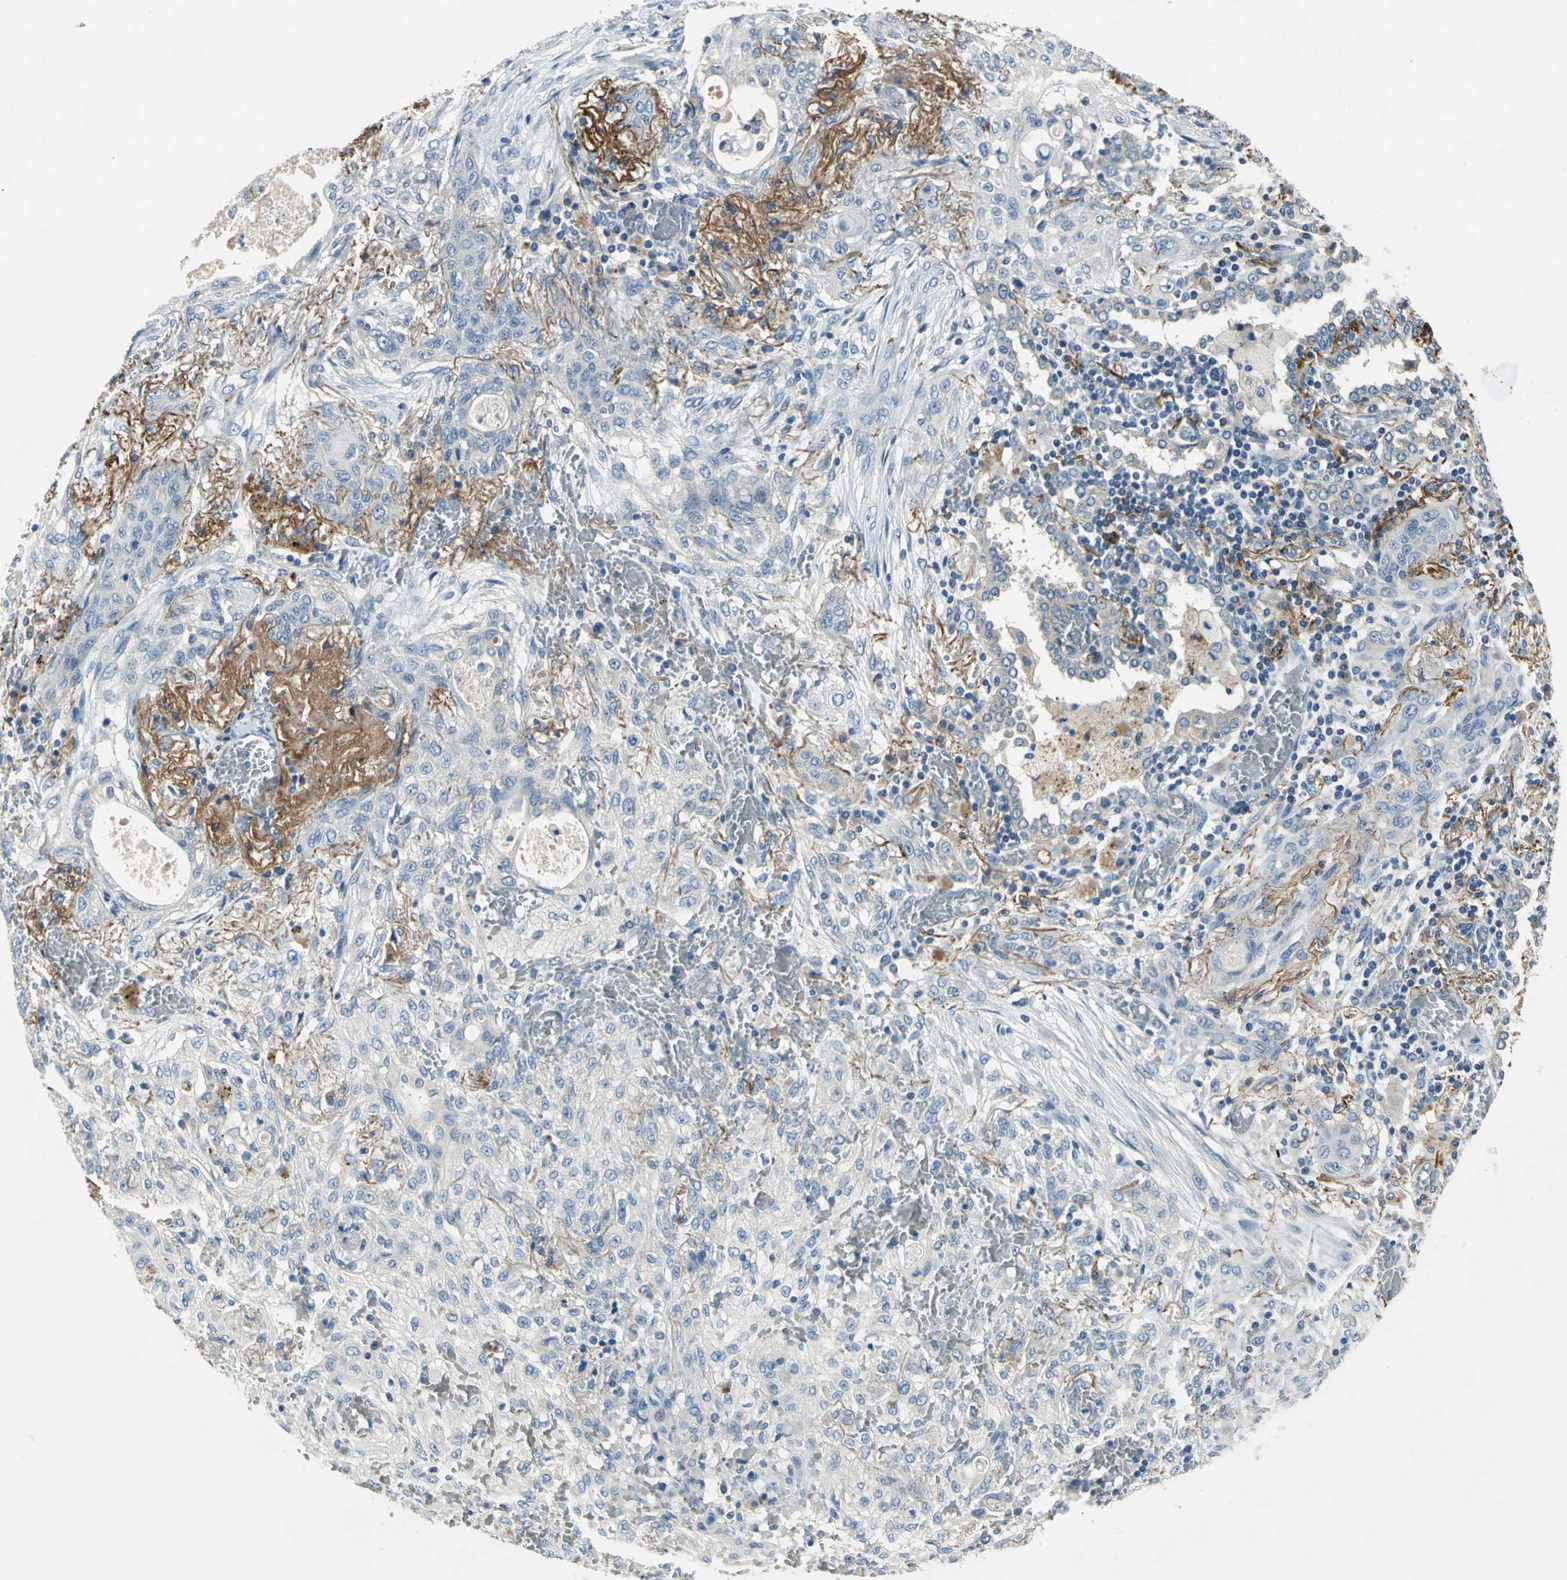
{"staining": {"intensity": "negative", "quantity": "none", "location": "none"}, "tissue": "lung cancer", "cell_type": "Tumor cells", "image_type": "cancer", "snomed": [{"axis": "morphology", "description": "Squamous cell carcinoma, NOS"}, {"axis": "topography", "description": "Lung"}], "caption": "Lung cancer (squamous cell carcinoma) stained for a protein using immunohistochemistry reveals no staining tumor cells.", "gene": "SLC16A7", "patient": {"sex": "female", "age": 47}}